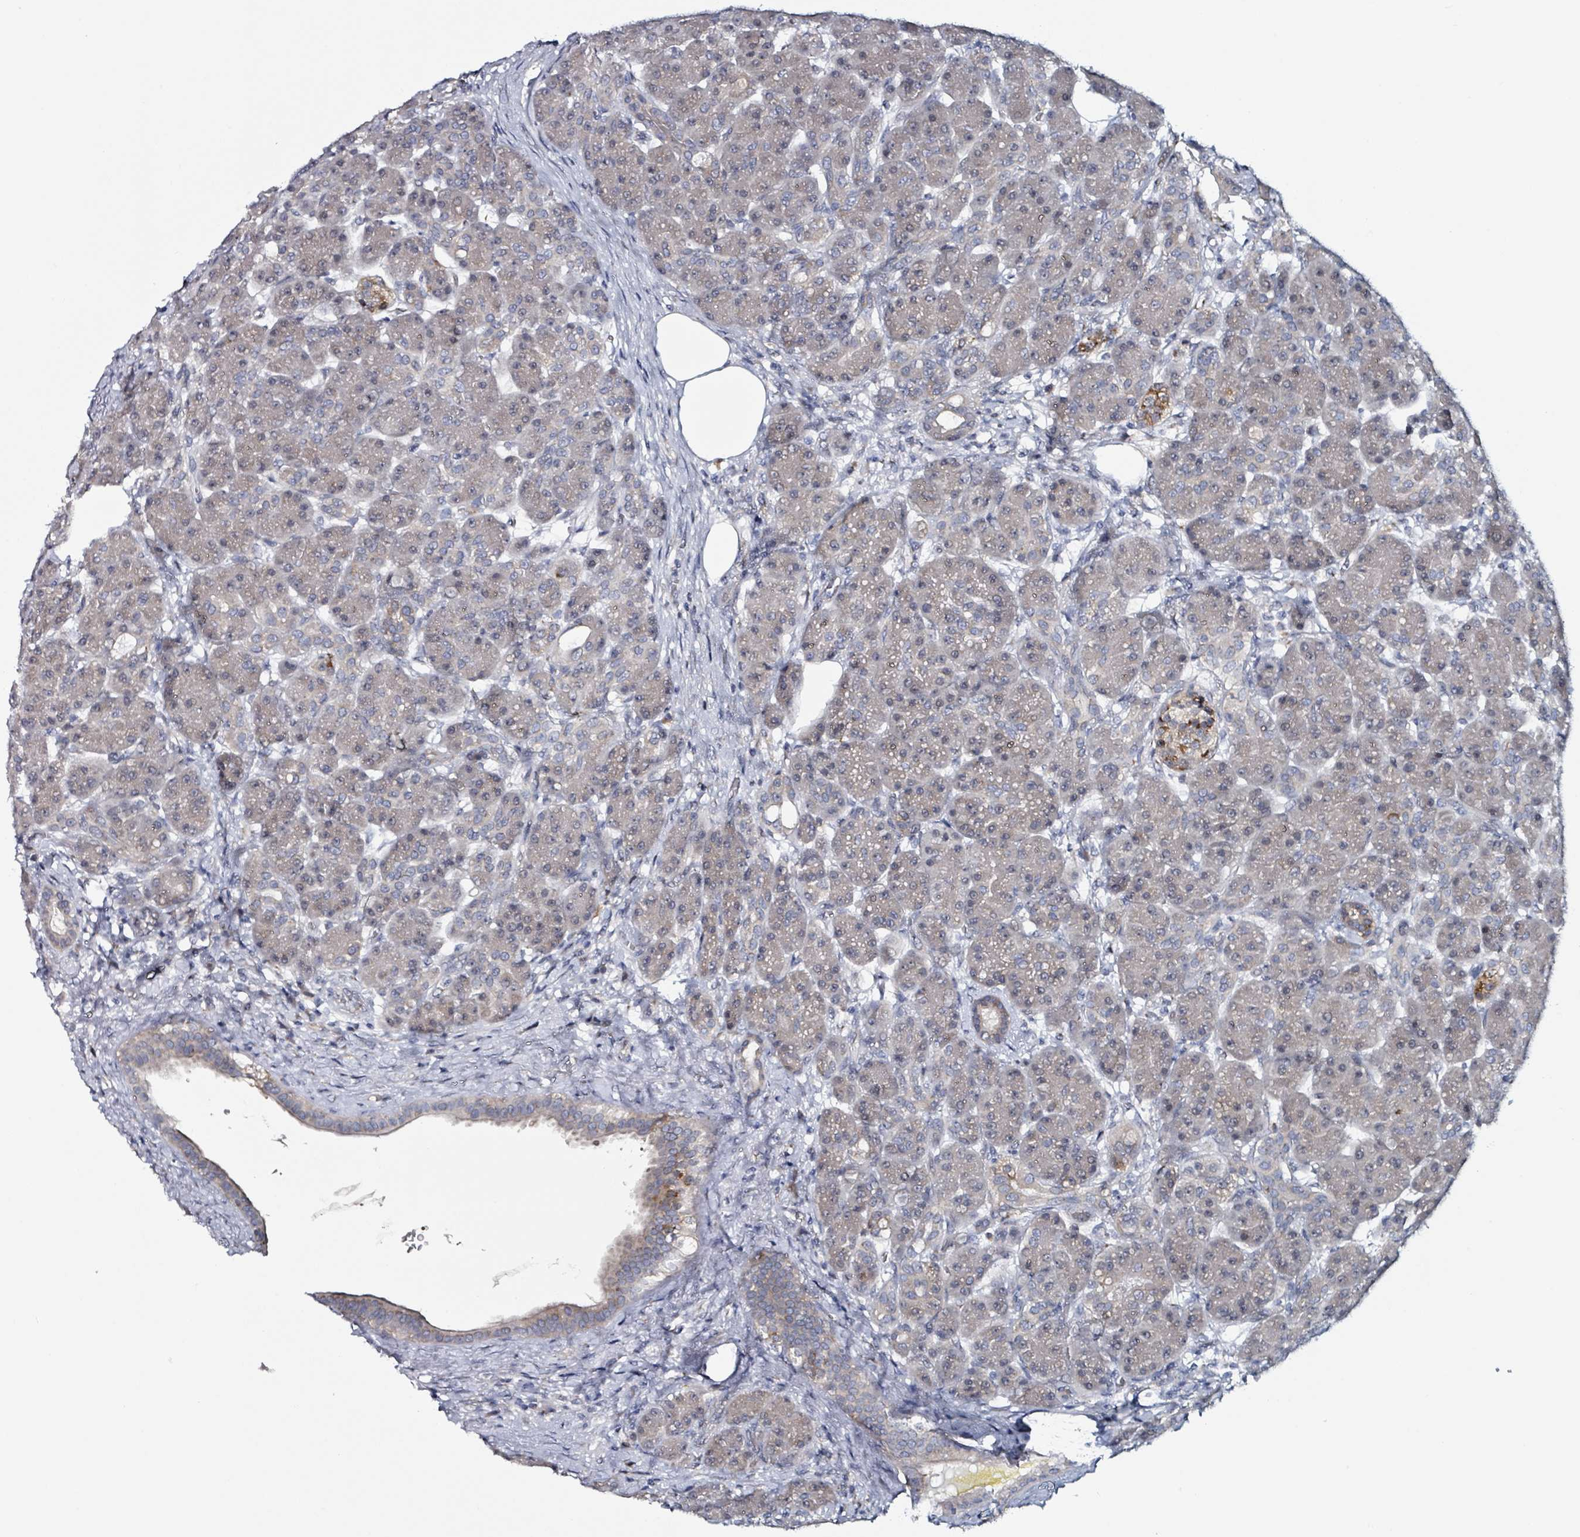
{"staining": {"intensity": "weak", "quantity": "25%-75%", "location": "cytoplasmic/membranous"}, "tissue": "pancreas", "cell_type": "Exocrine glandular cells", "image_type": "normal", "snomed": [{"axis": "morphology", "description": "Normal tissue, NOS"}, {"axis": "topography", "description": "Pancreas"}], "caption": "Human pancreas stained with a brown dye reveals weak cytoplasmic/membranous positive expression in about 25%-75% of exocrine glandular cells.", "gene": "B3GAT3", "patient": {"sex": "male", "age": 63}}